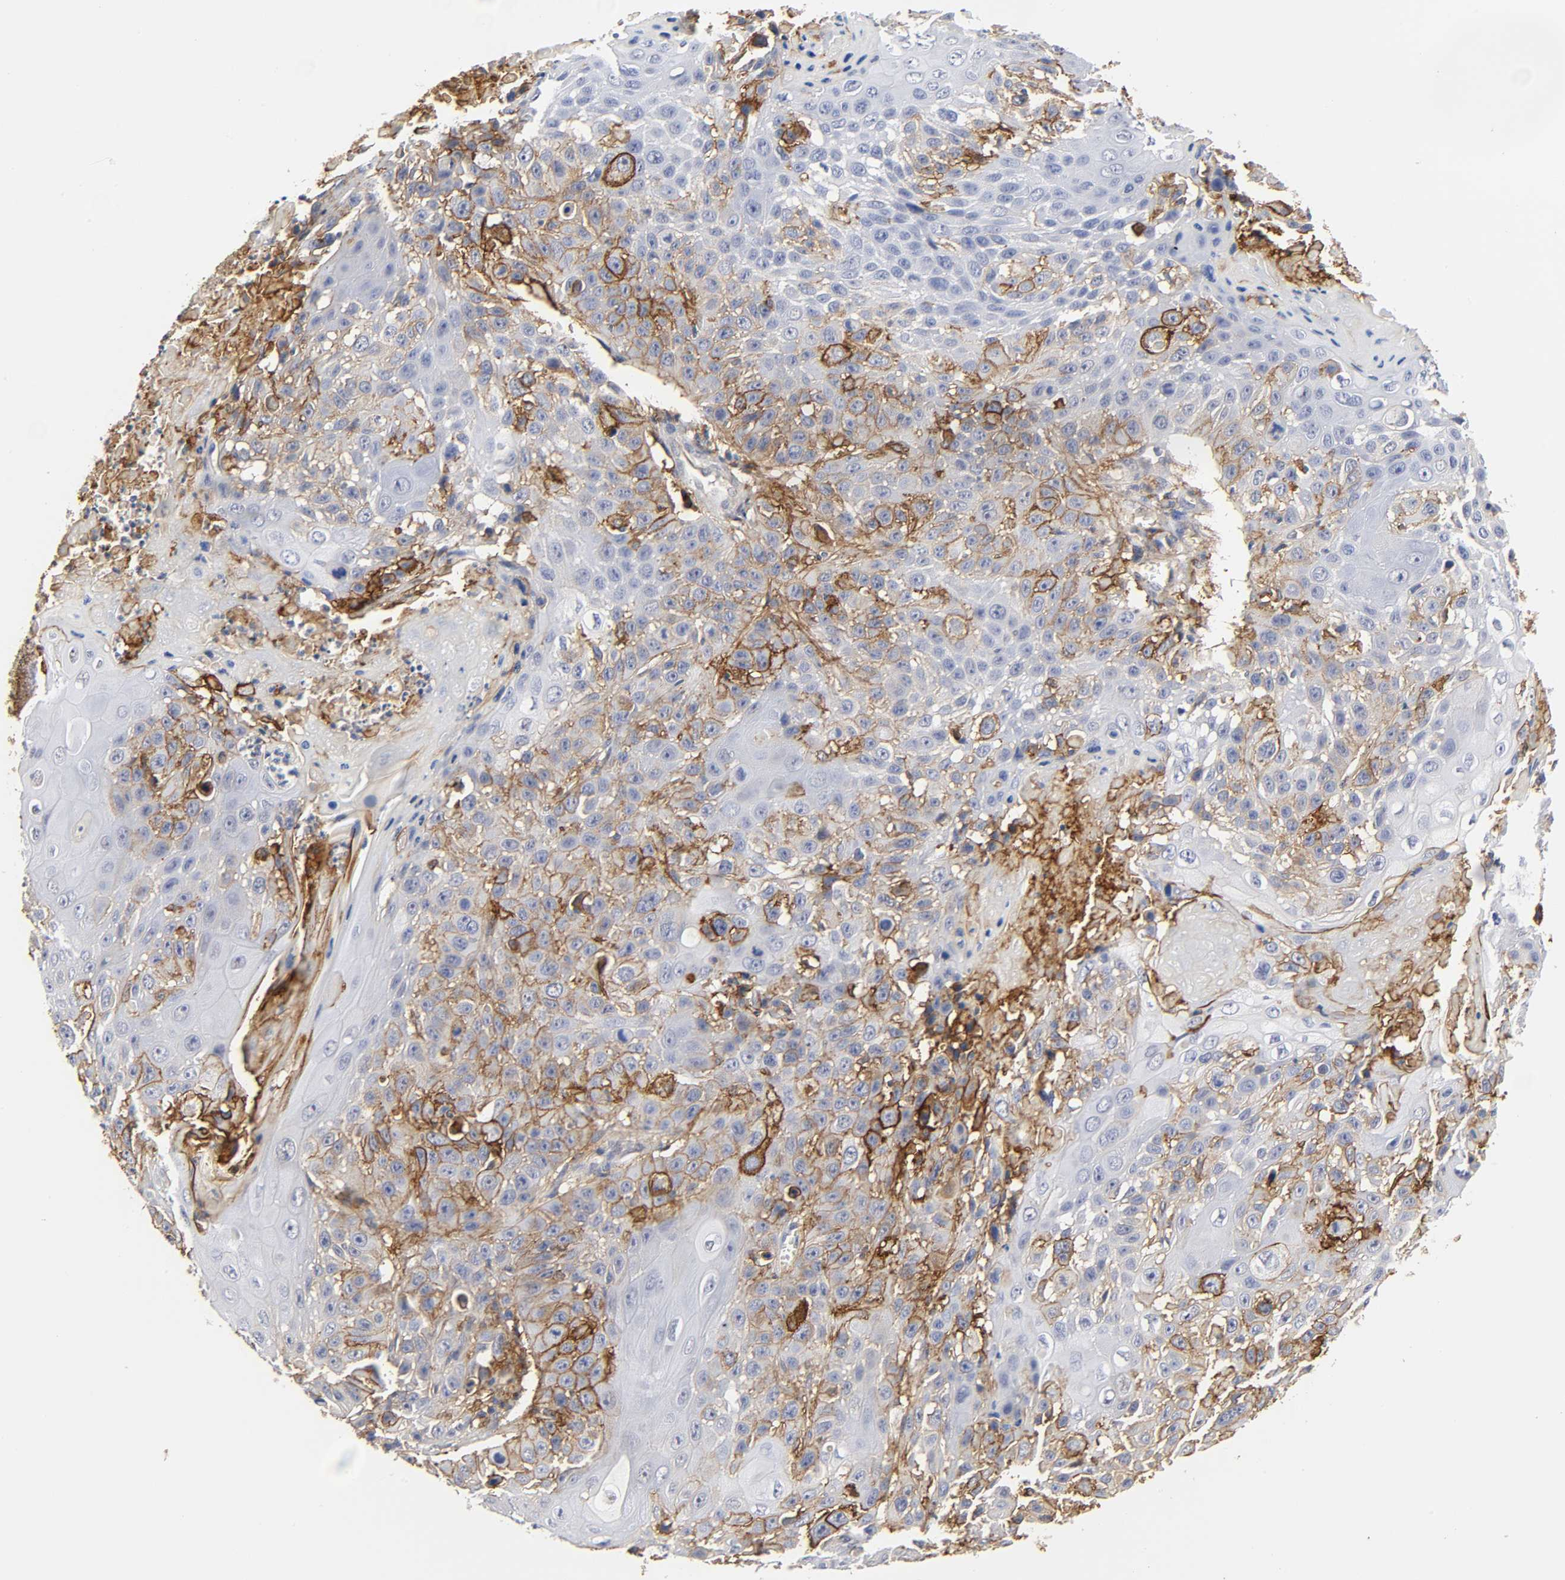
{"staining": {"intensity": "strong", "quantity": "25%-75%", "location": "cytoplasmic/membranous"}, "tissue": "cervical cancer", "cell_type": "Tumor cells", "image_type": "cancer", "snomed": [{"axis": "morphology", "description": "Squamous cell carcinoma, NOS"}, {"axis": "topography", "description": "Cervix"}], "caption": "Cervical cancer (squamous cell carcinoma) stained with IHC demonstrates strong cytoplasmic/membranous expression in approximately 25%-75% of tumor cells. The staining was performed using DAB, with brown indicating positive protein expression. Nuclei are stained blue with hematoxylin.", "gene": "ICAM1", "patient": {"sex": "female", "age": 39}}